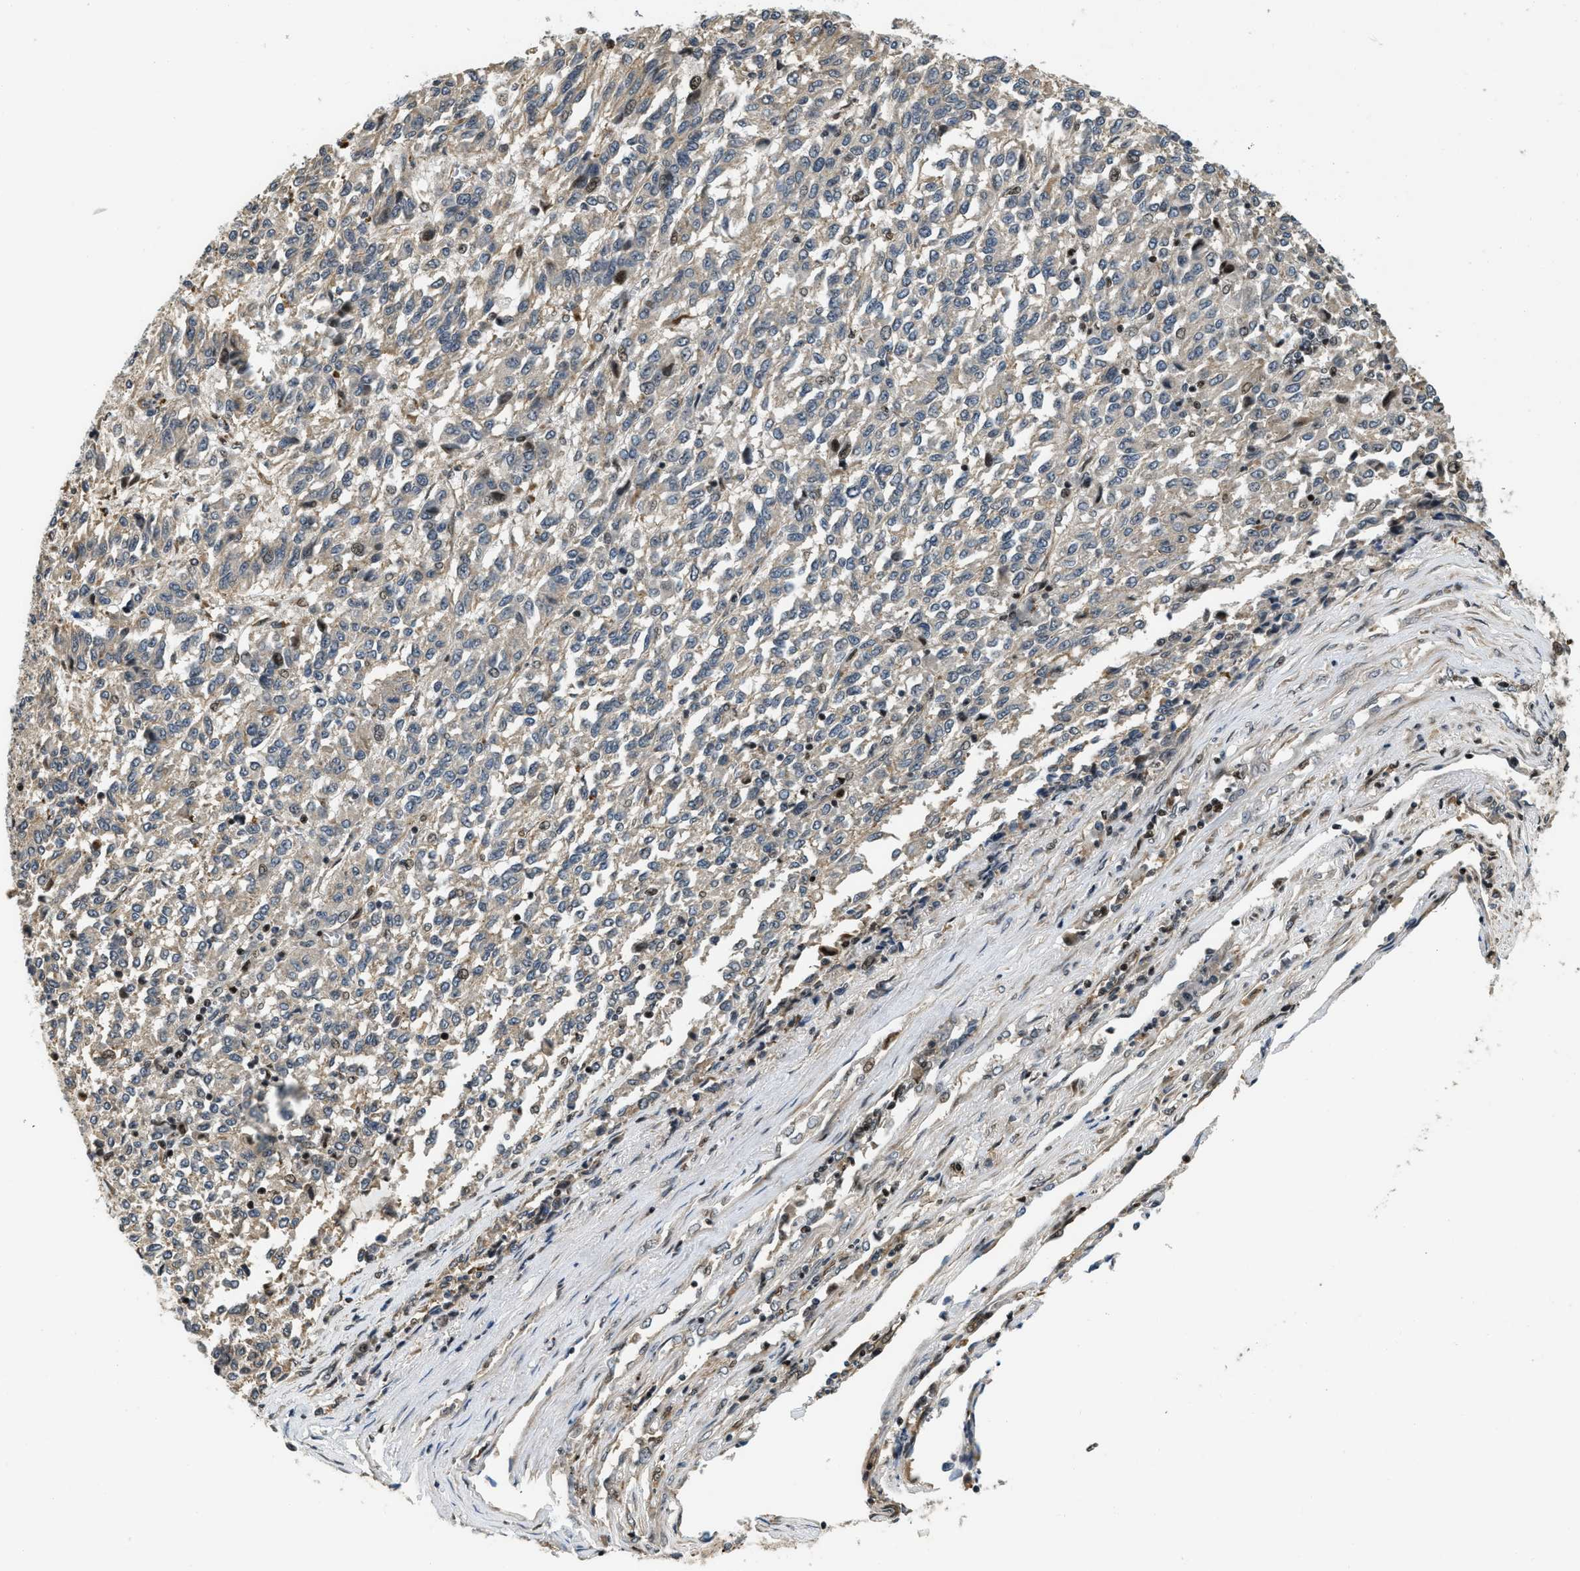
{"staining": {"intensity": "strong", "quantity": "<25%", "location": "nuclear"}, "tissue": "melanoma", "cell_type": "Tumor cells", "image_type": "cancer", "snomed": [{"axis": "morphology", "description": "Malignant melanoma, Metastatic site"}, {"axis": "topography", "description": "Lung"}], "caption": "Tumor cells exhibit strong nuclear staining in approximately <25% of cells in melanoma.", "gene": "LTA4H", "patient": {"sex": "male", "age": 64}}